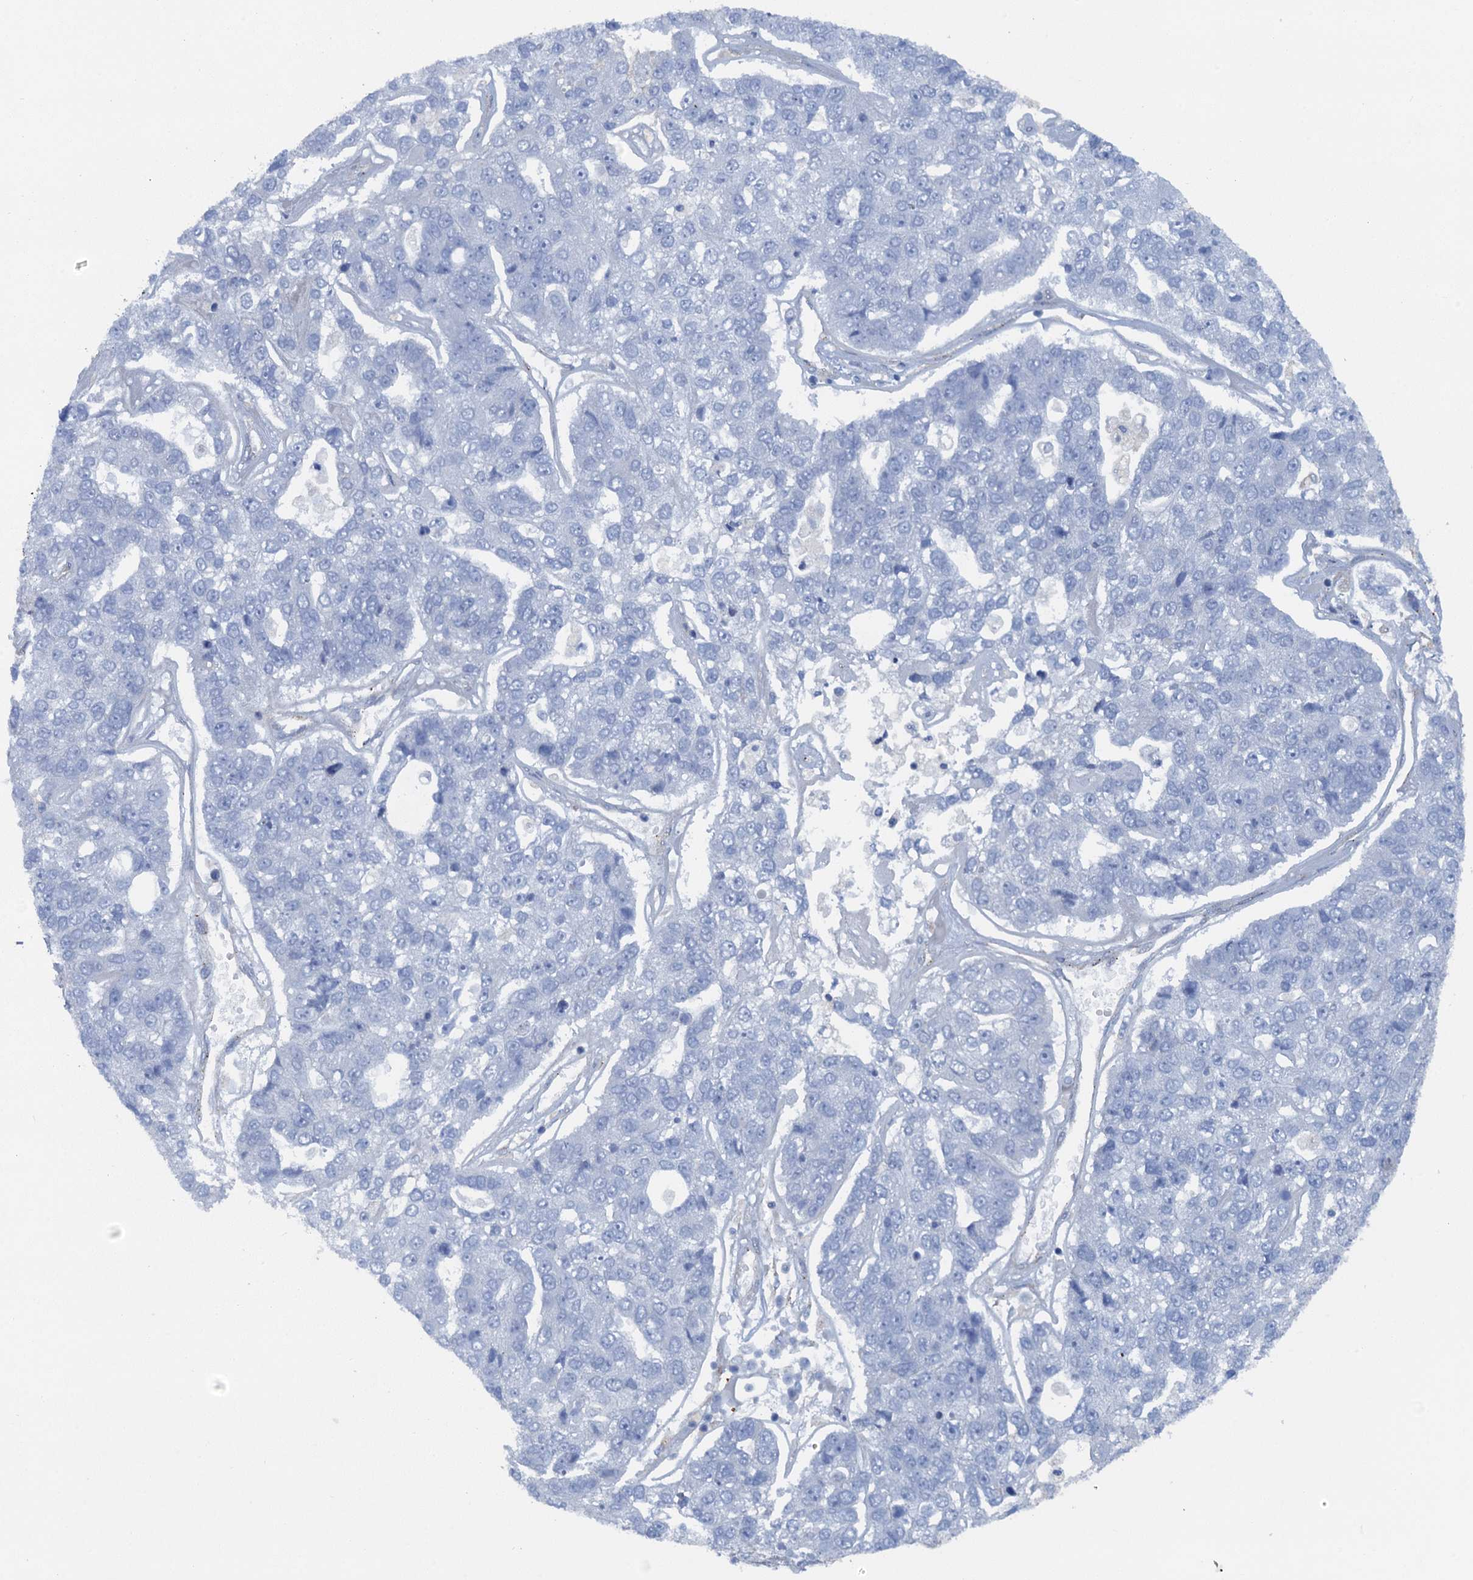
{"staining": {"intensity": "negative", "quantity": "none", "location": "none"}, "tissue": "pancreatic cancer", "cell_type": "Tumor cells", "image_type": "cancer", "snomed": [{"axis": "morphology", "description": "Adenocarcinoma, NOS"}, {"axis": "topography", "description": "Pancreas"}], "caption": "Immunohistochemistry (IHC) micrograph of pancreatic adenocarcinoma stained for a protein (brown), which displays no positivity in tumor cells.", "gene": "POGLUT3", "patient": {"sex": "female", "age": 61}}